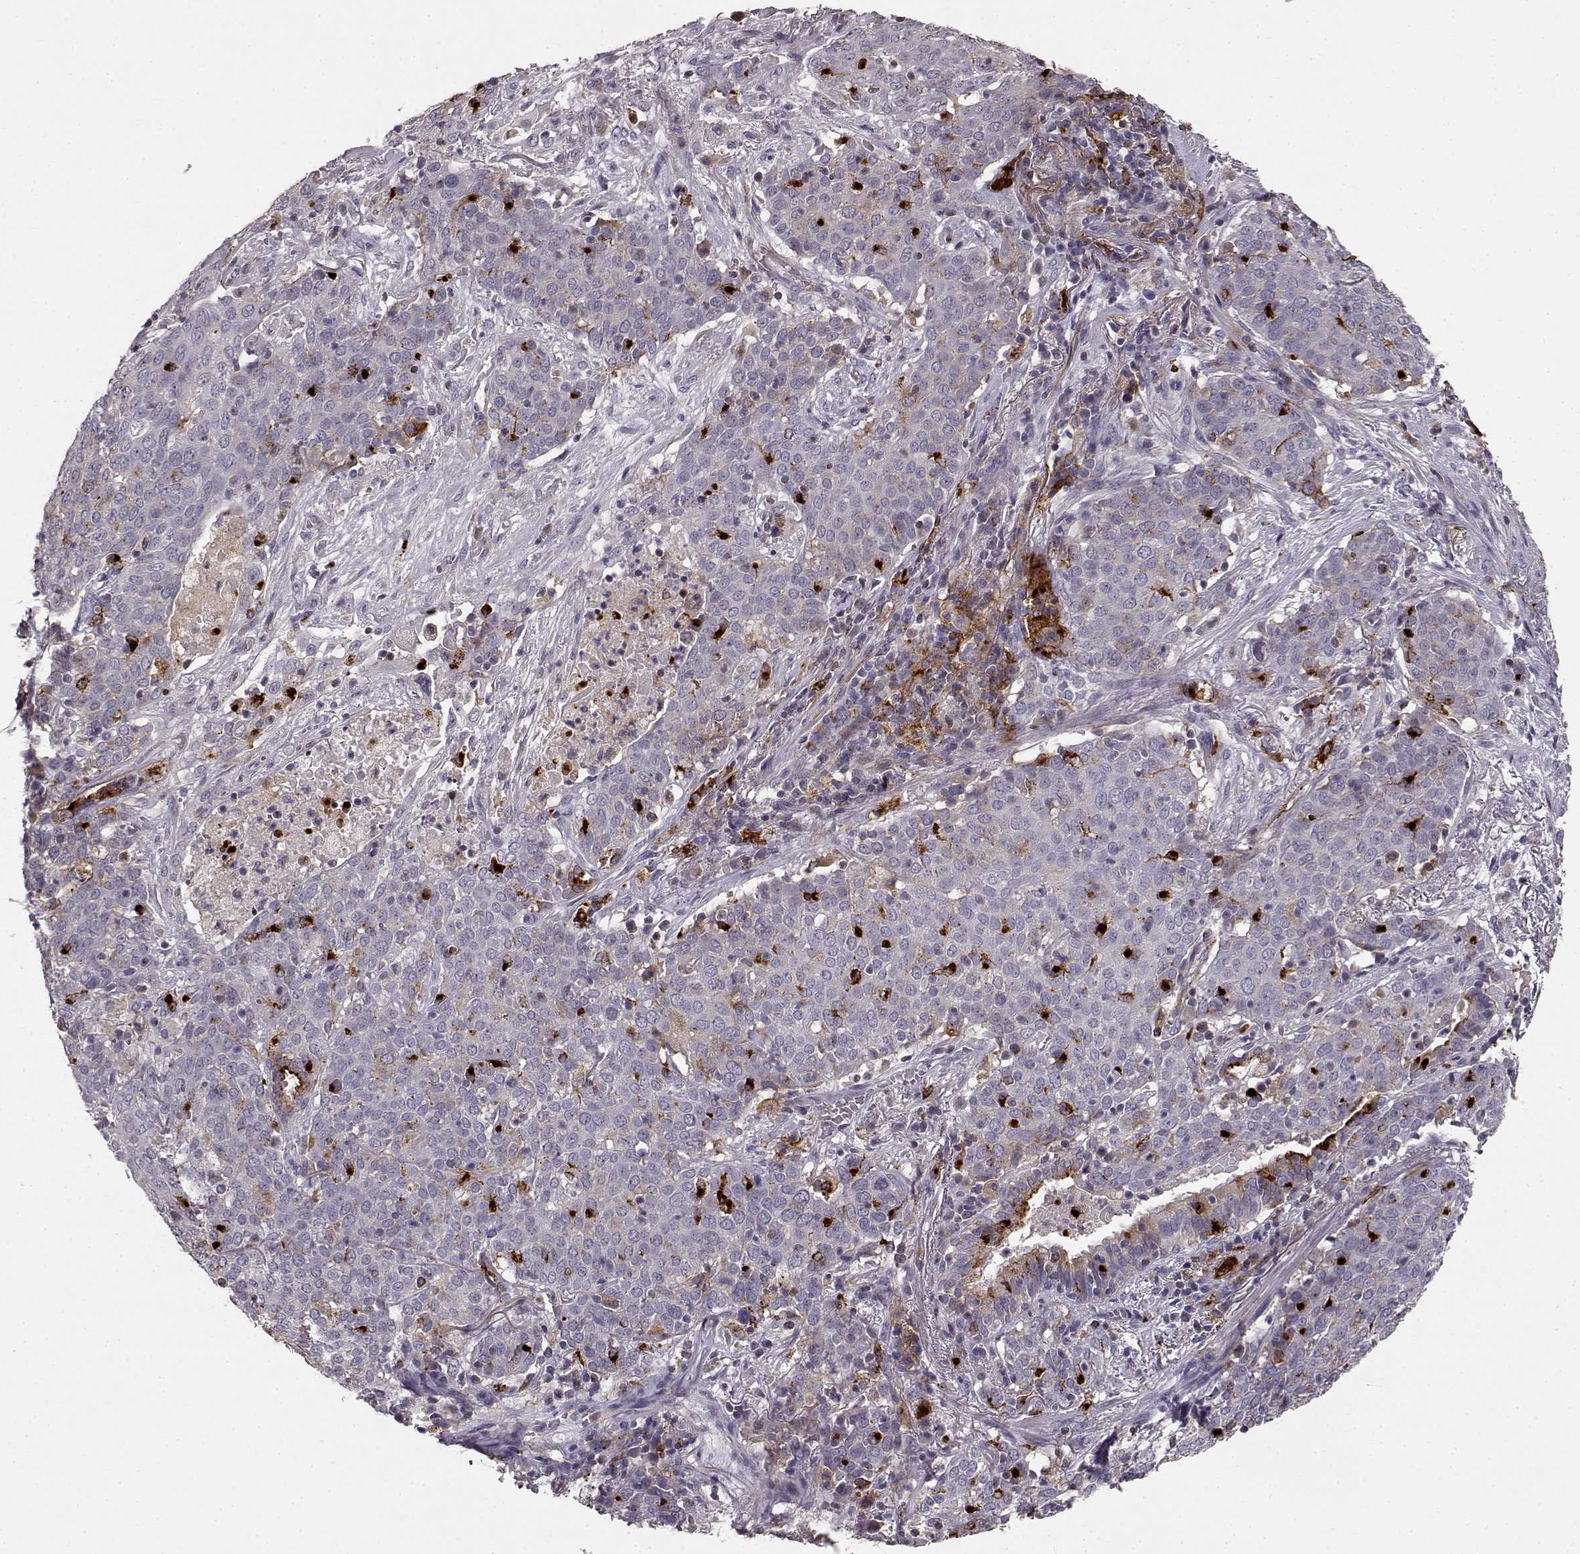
{"staining": {"intensity": "negative", "quantity": "none", "location": "none"}, "tissue": "lung cancer", "cell_type": "Tumor cells", "image_type": "cancer", "snomed": [{"axis": "morphology", "description": "Squamous cell carcinoma, NOS"}, {"axis": "topography", "description": "Lung"}], "caption": "Immunohistochemical staining of lung cancer shows no significant expression in tumor cells.", "gene": "CCNF", "patient": {"sex": "male", "age": 82}}